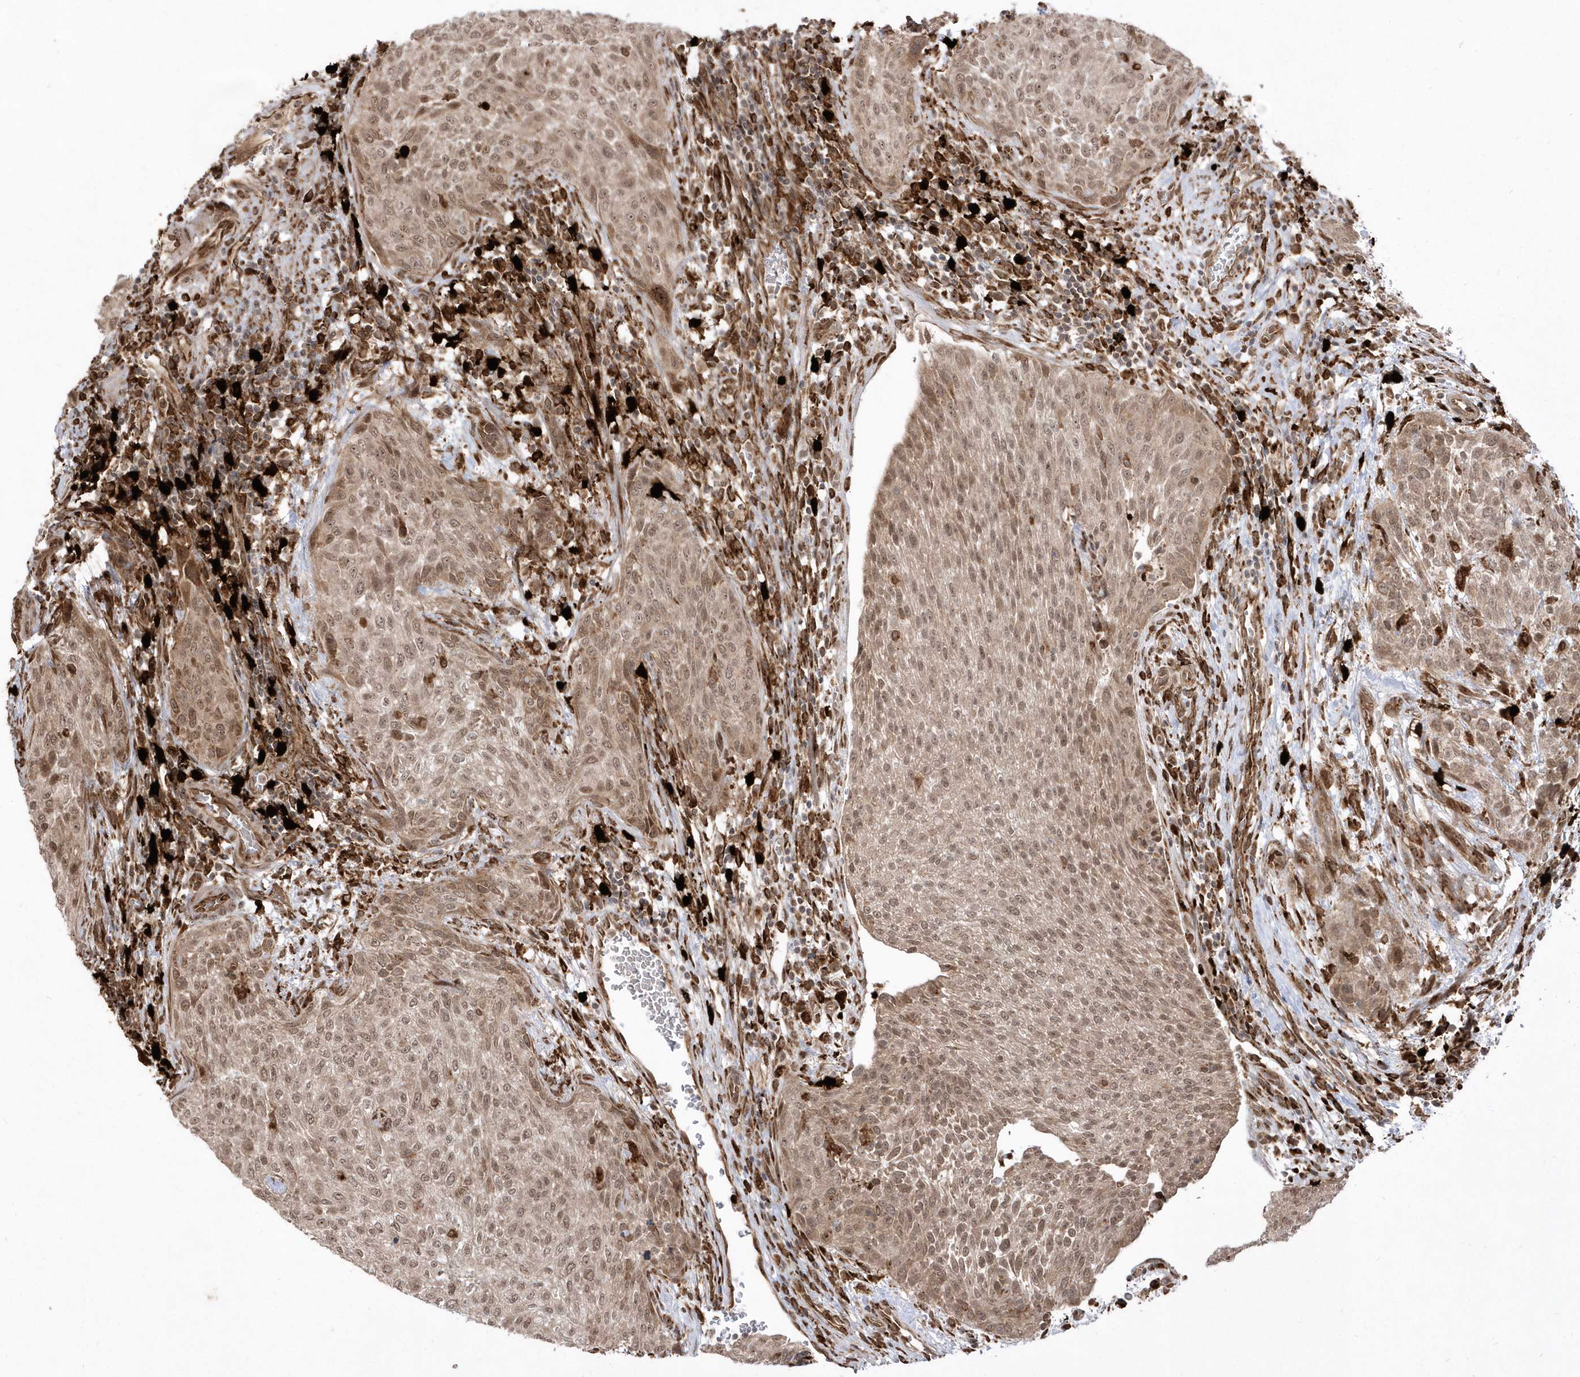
{"staining": {"intensity": "moderate", "quantity": ">75%", "location": "cytoplasmic/membranous,nuclear"}, "tissue": "urothelial cancer", "cell_type": "Tumor cells", "image_type": "cancer", "snomed": [{"axis": "morphology", "description": "Urothelial carcinoma, High grade"}, {"axis": "topography", "description": "Urinary bladder"}], "caption": "DAB immunohistochemical staining of high-grade urothelial carcinoma reveals moderate cytoplasmic/membranous and nuclear protein expression in about >75% of tumor cells.", "gene": "EPC2", "patient": {"sex": "male", "age": 35}}